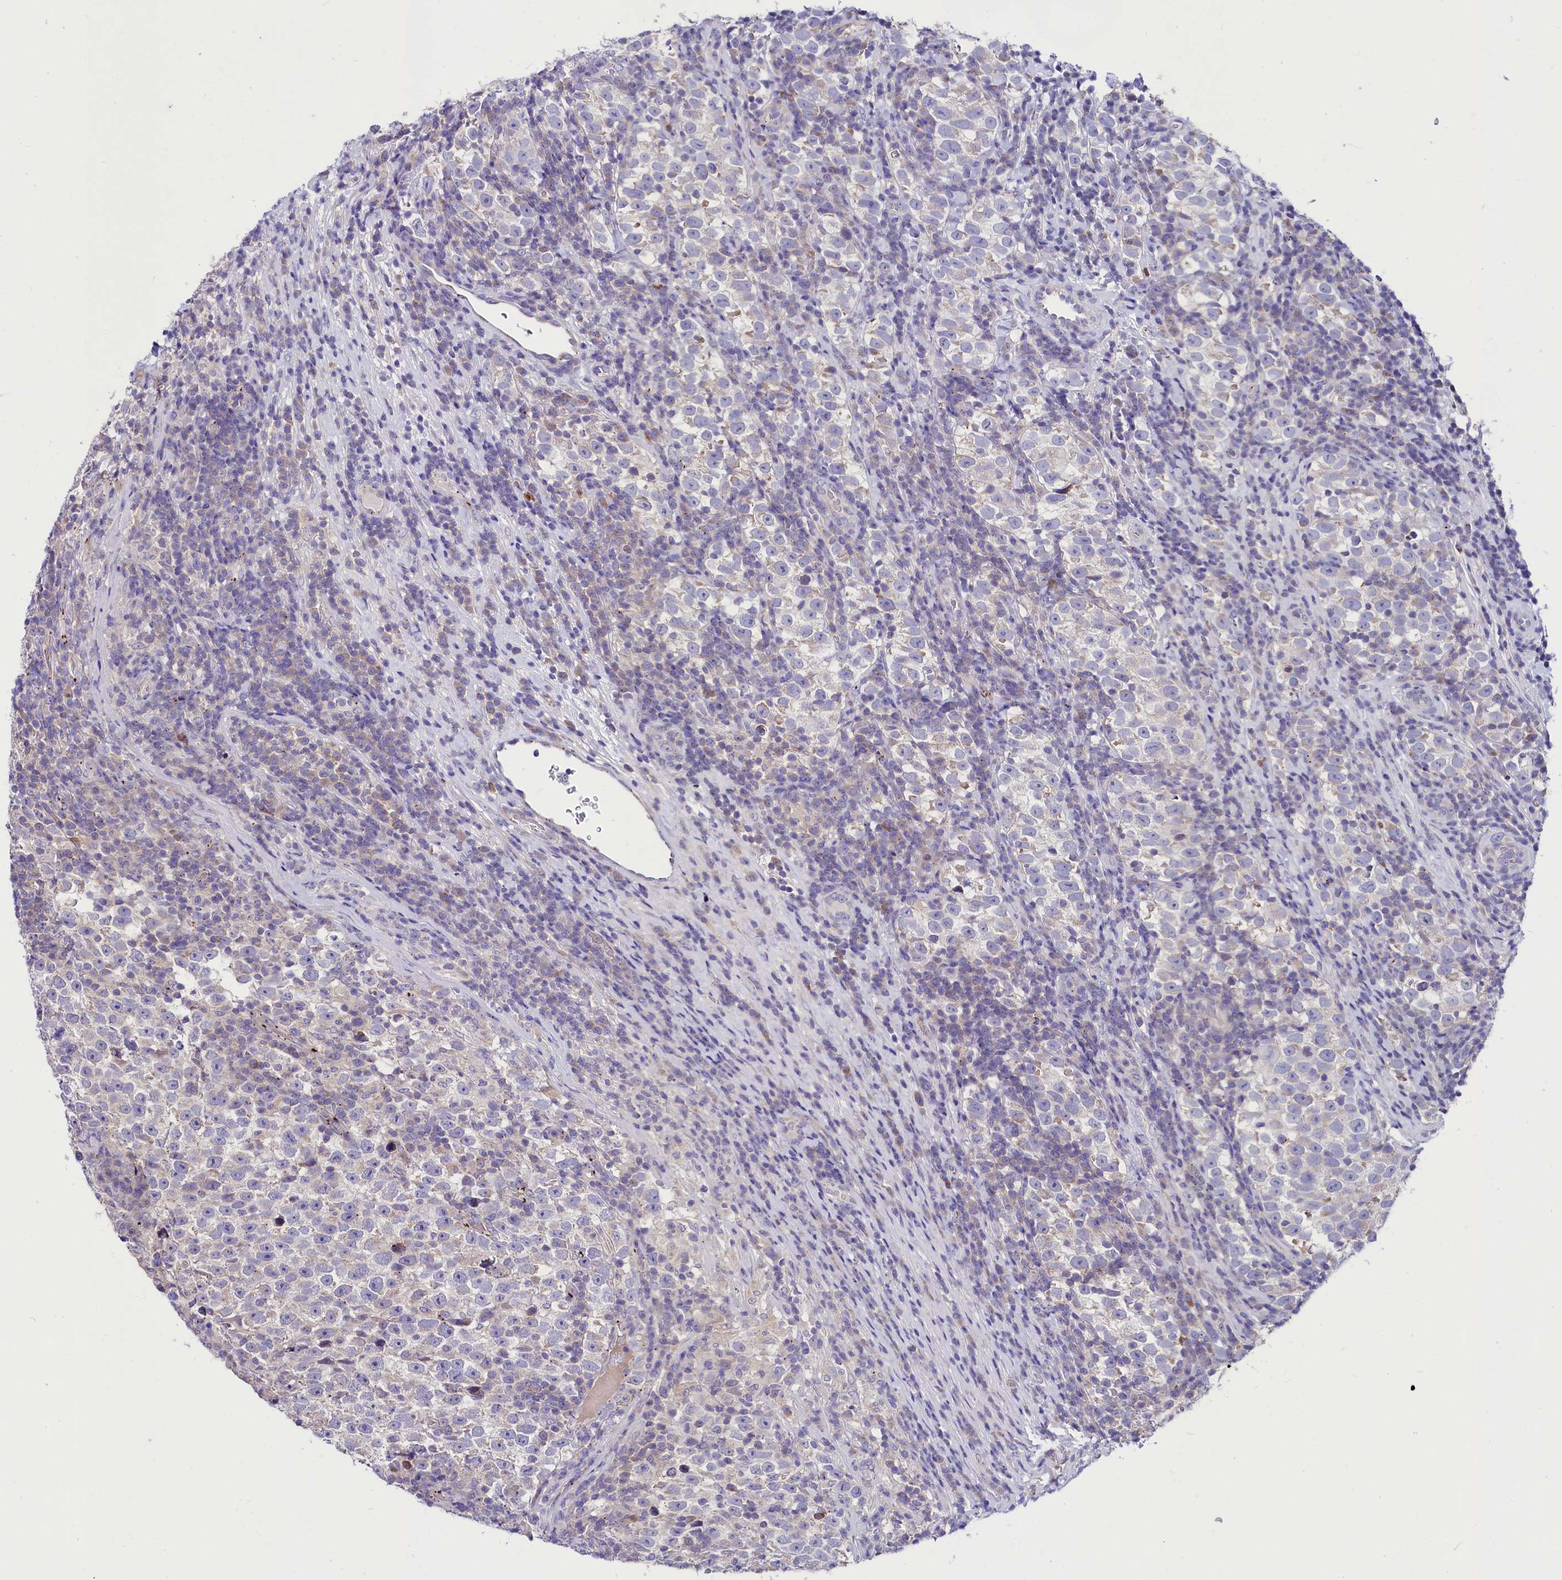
{"staining": {"intensity": "negative", "quantity": "none", "location": "none"}, "tissue": "testis cancer", "cell_type": "Tumor cells", "image_type": "cancer", "snomed": [{"axis": "morphology", "description": "Normal tissue, NOS"}, {"axis": "morphology", "description": "Seminoma, NOS"}, {"axis": "topography", "description": "Testis"}], "caption": "High magnification brightfield microscopy of testis cancer stained with DAB (3,3'-diaminobenzidine) (brown) and counterstained with hematoxylin (blue): tumor cells show no significant positivity.", "gene": "ABHD5", "patient": {"sex": "male", "age": 43}}